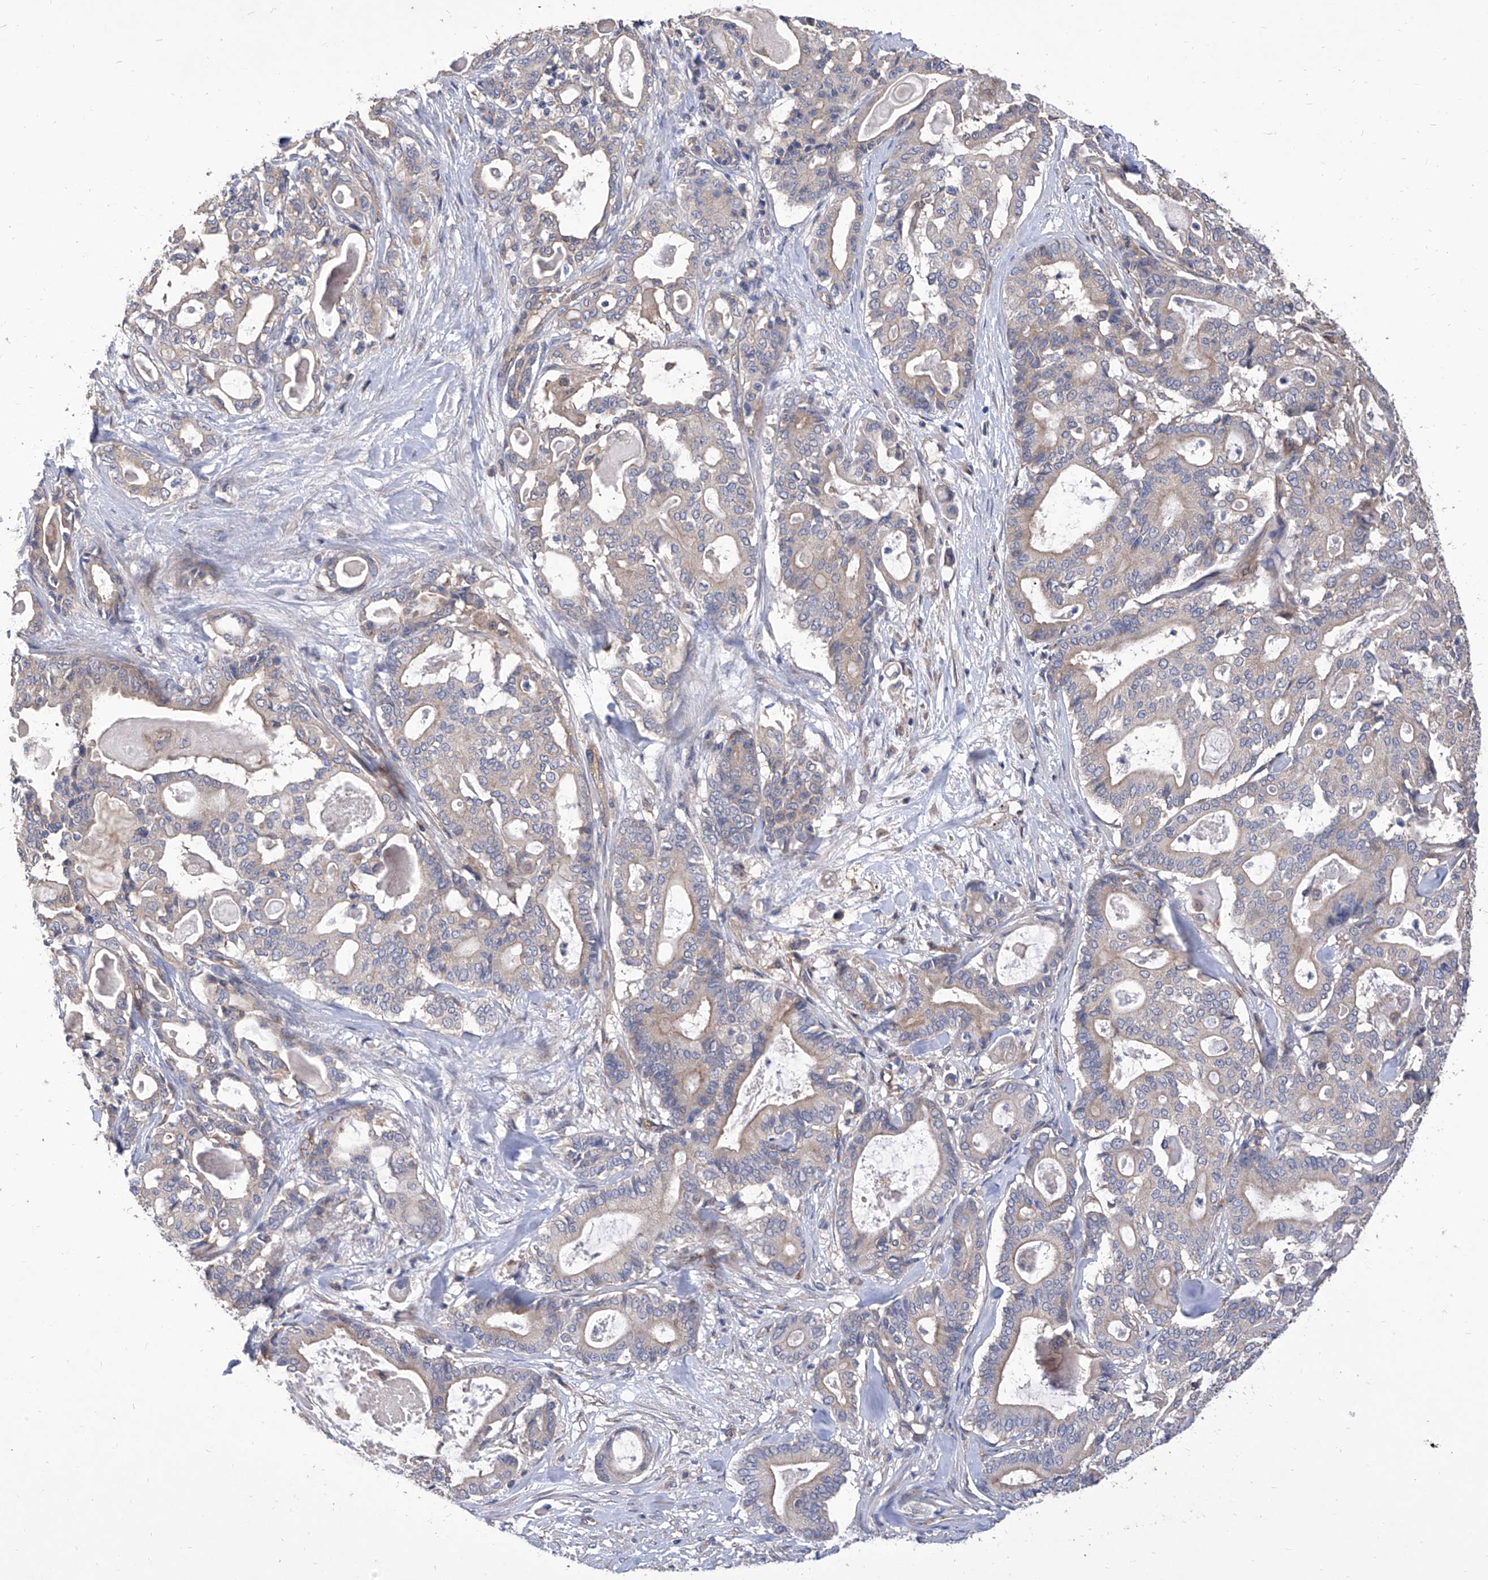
{"staining": {"intensity": "negative", "quantity": "none", "location": "none"}, "tissue": "pancreatic cancer", "cell_type": "Tumor cells", "image_type": "cancer", "snomed": [{"axis": "morphology", "description": "Adenocarcinoma, NOS"}, {"axis": "topography", "description": "Pancreas"}], "caption": "IHC of adenocarcinoma (pancreatic) reveals no positivity in tumor cells.", "gene": "TJAP1", "patient": {"sex": "male", "age": 63}}